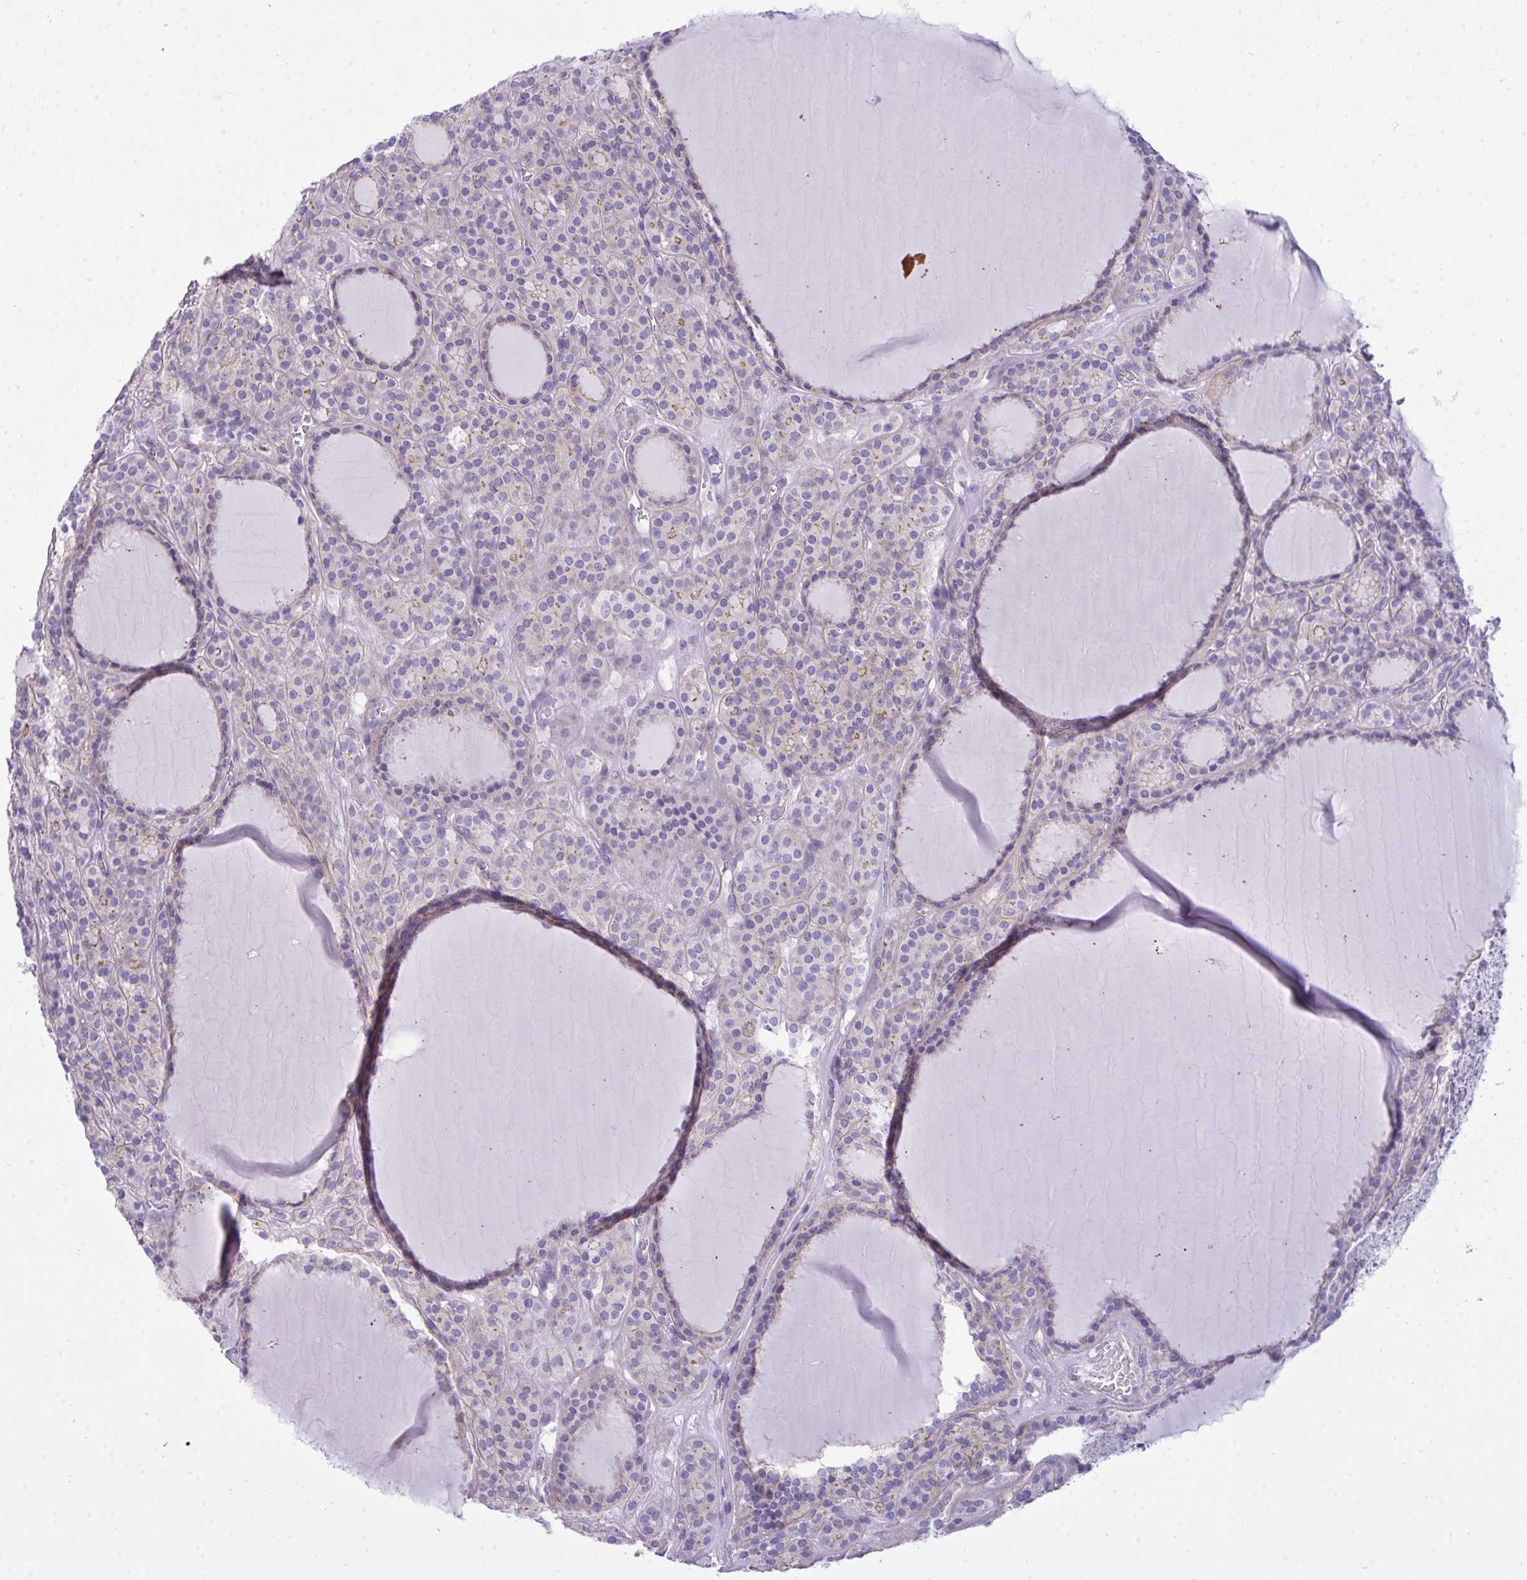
{"staining": {"intensity": "negative", "quantity": "none", "location": "none"}, "tissue": "thyroid cancer", "cell_type": "Tumor cells", "image_type": "cancer", "snomed": [{"axis": "morphology", "description": "Follicular adenoma carcinoma, NOS"}, {"axis": "topography", "description": "Thyroid gland"}], "caption": "Immunohistochemistry of human follicular adenoma carcinoma (thyroid) reveals no positivity in tumor cells. The staining was performed using DAB (3,3'-diaminobenzidine) to visualize the protein expression in brown, while the nuclei were stained in blue with hematoxylin (Magnification: 20x).", "gene": "MYH10", "patient": {"sex": "female", "age": 63}}